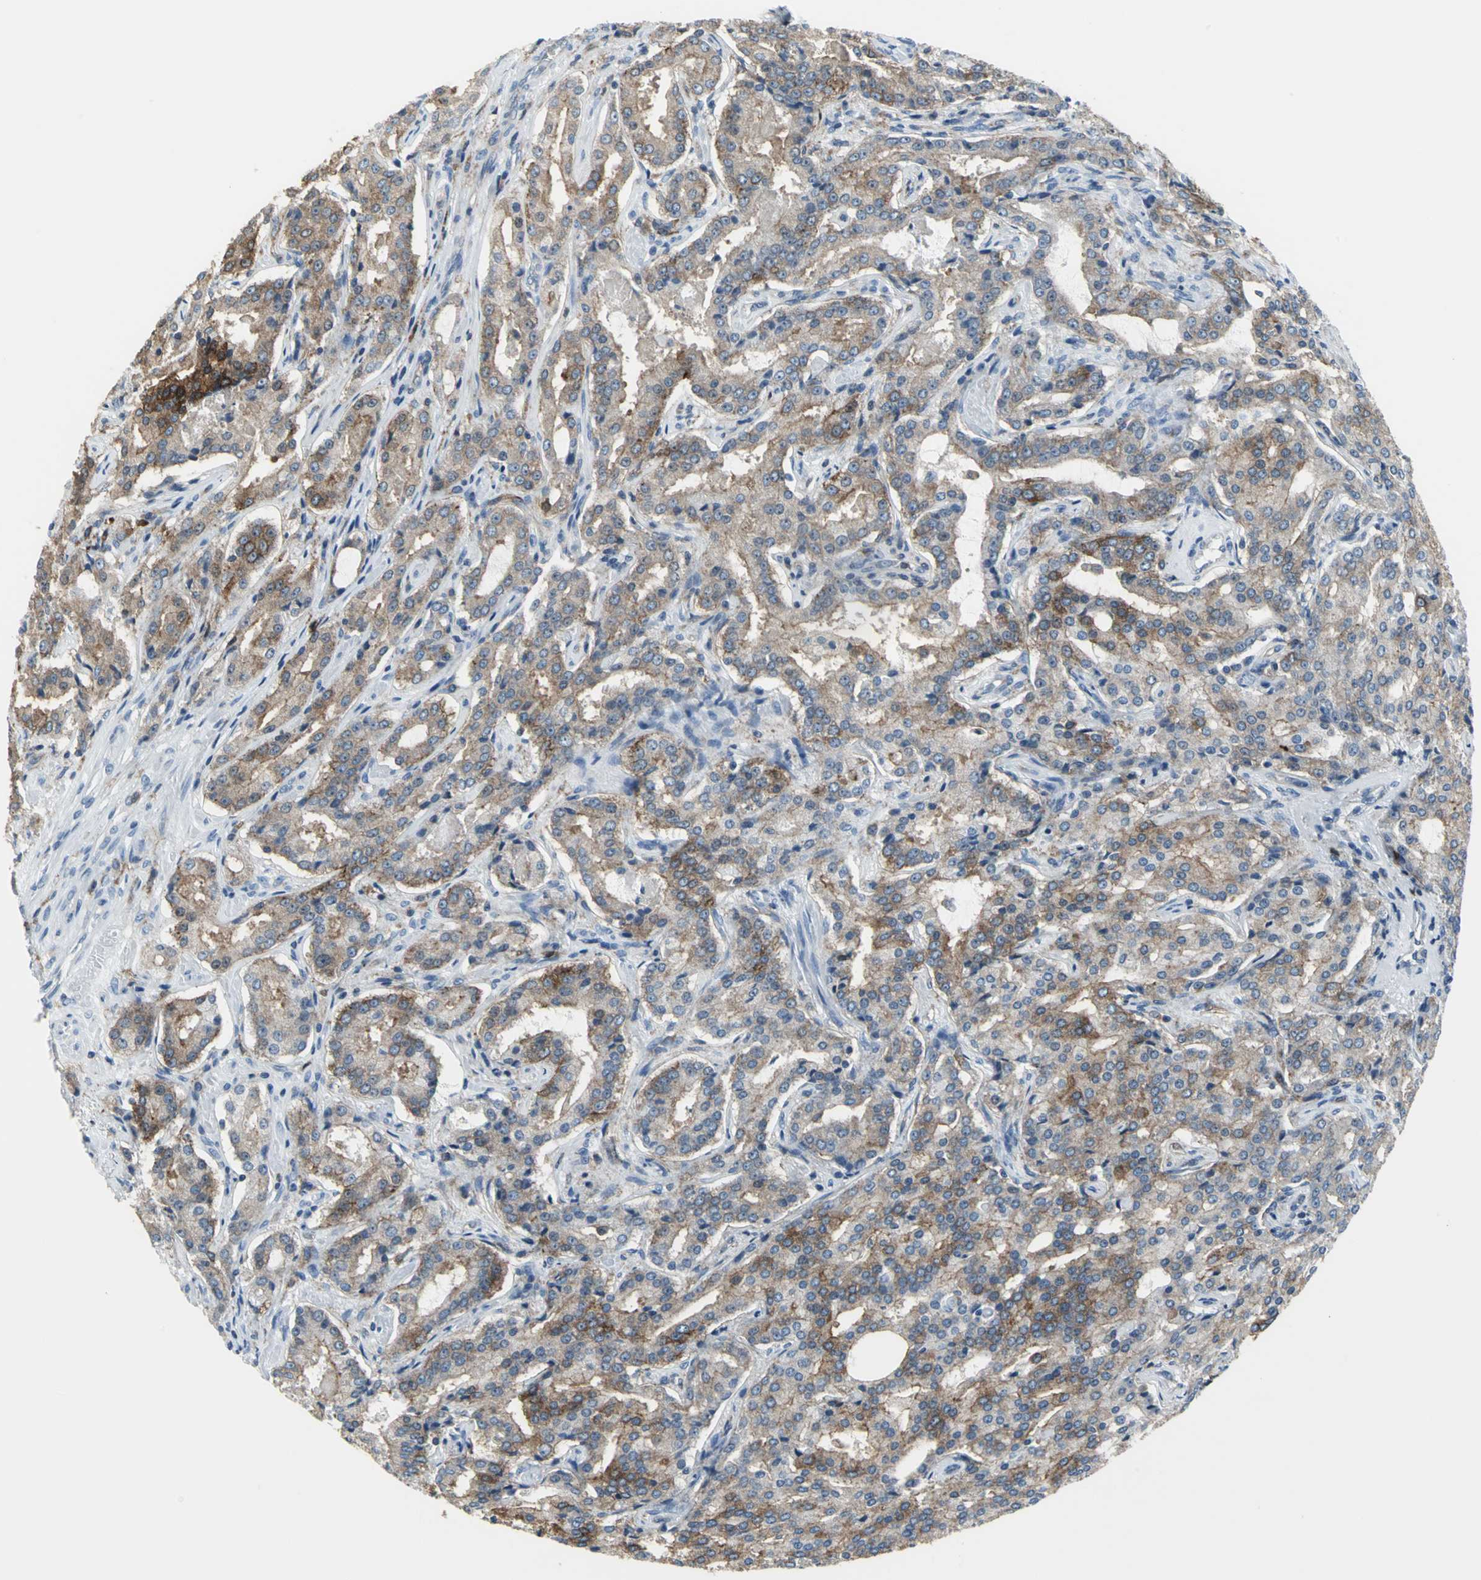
{"staining": {"intensity": "moderate", "quantity": ">75%", "location": "cytoplasmic/membranous"}, "tissue": "prostate cancer", "cell_type": "Tumor cells", "image_type": "cancer", "snomed": [{"axis": "morphology", "description": "Adenocarcinoma, High grade"}, {"axis": "topography", "description": "Prostate"}], "caption": "Prostate cancer stained with a protein marker shows moderate staining in tumor cells.", "gene": "IQGAP2", "patient": {"sex": "male", "age": 72}}